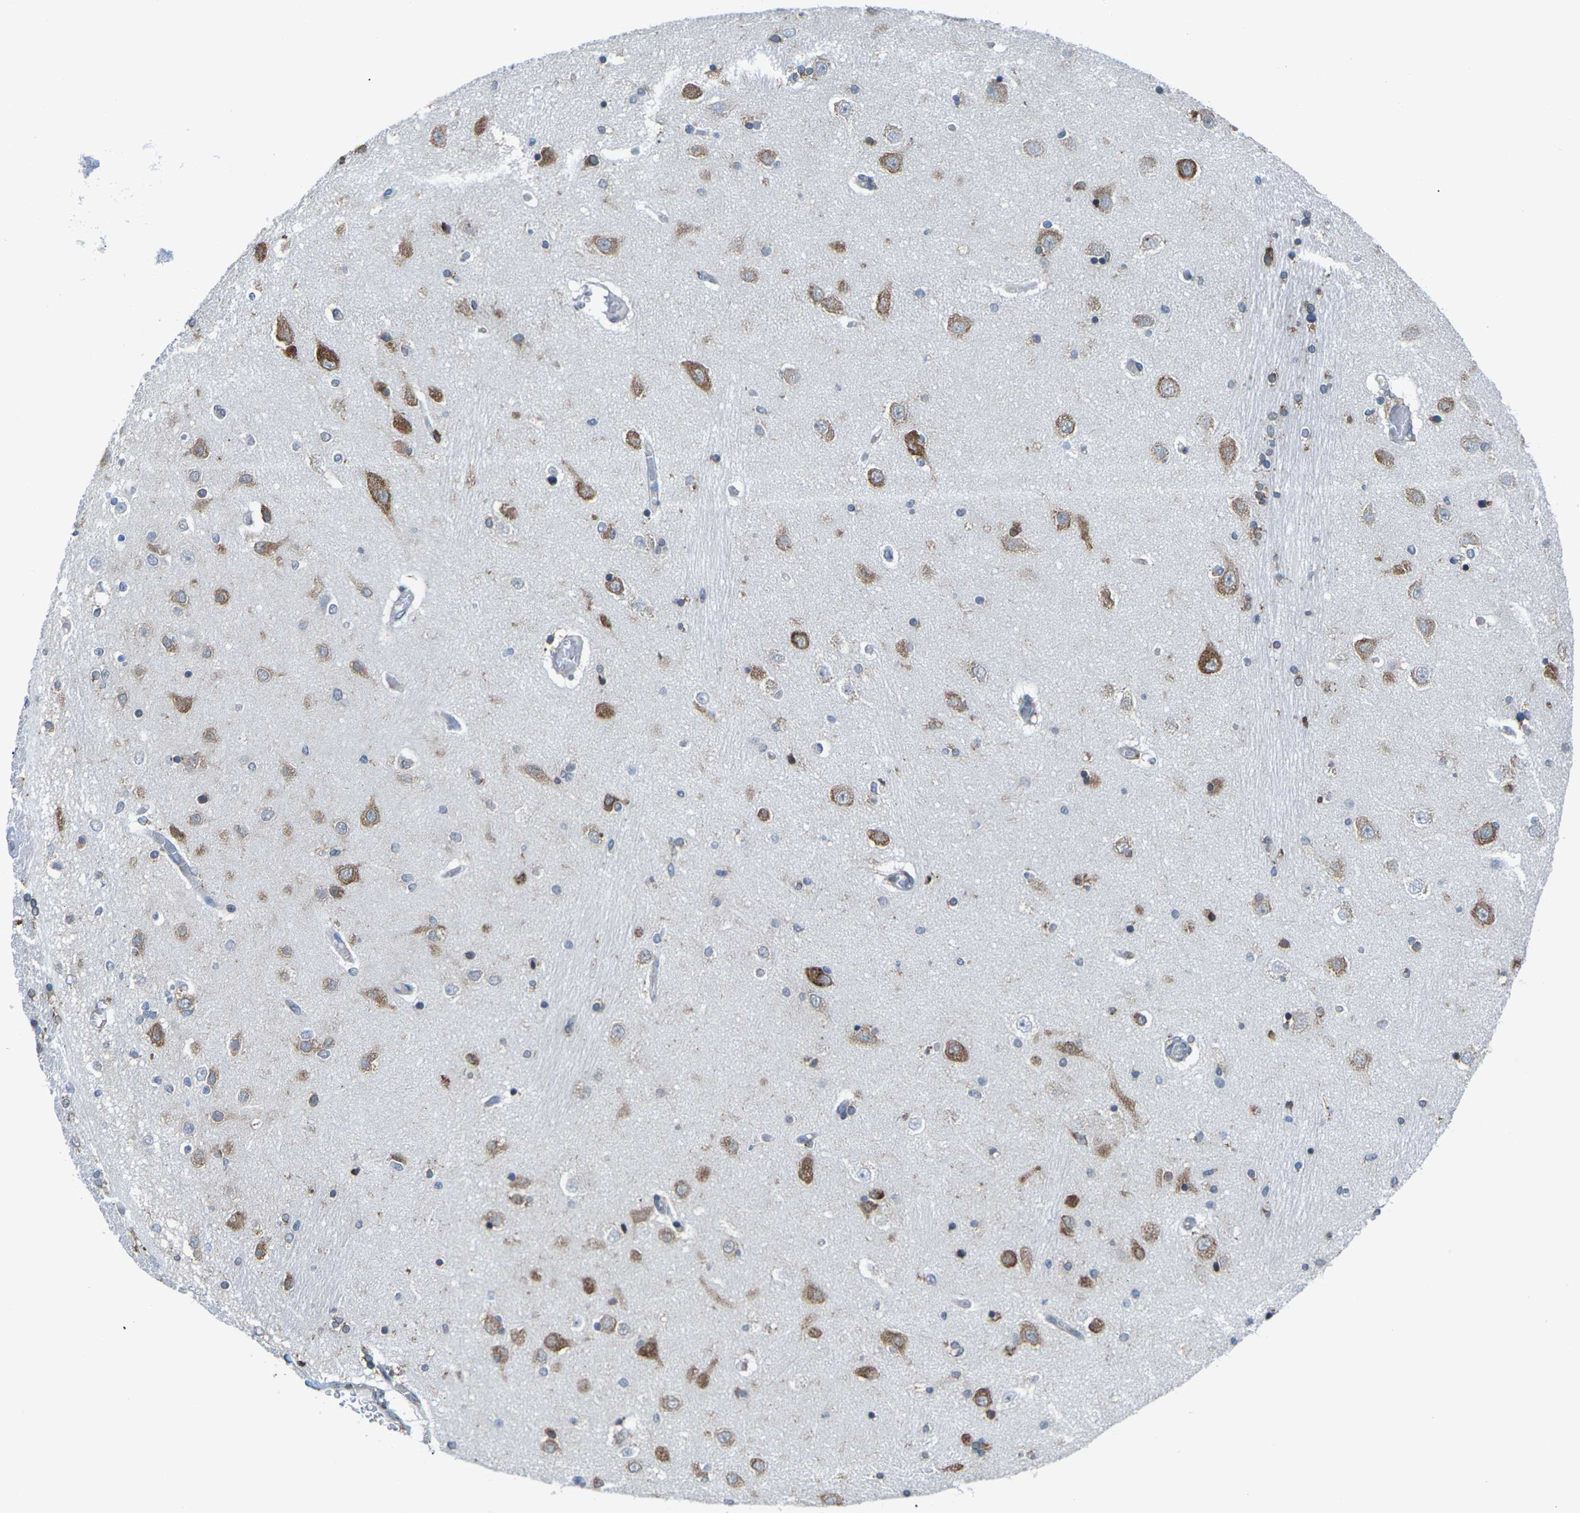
{"staining": {"intensity": "moderate", "quantity": "25%-75%", "location": "cytoplasmic/membranous"}, "tissue": "hippocampus", "cell_type": "Glial cells", "image_type": "normal", "snomed": [{"axis": "morphology", "description": "Normal tissue, NOS"}, {"axis": "topography", "description": "Hippocampus"}], "caption": "This micrograph exhibits immunohistochemistry (IHC) staining of normal human hippocampus, with medium moderate cytoplasmic/membranous staining in about 25%-75% of glial cells.", "gene": "PDZK1IP1", "patient": {"sex": "female", "age": 54}}